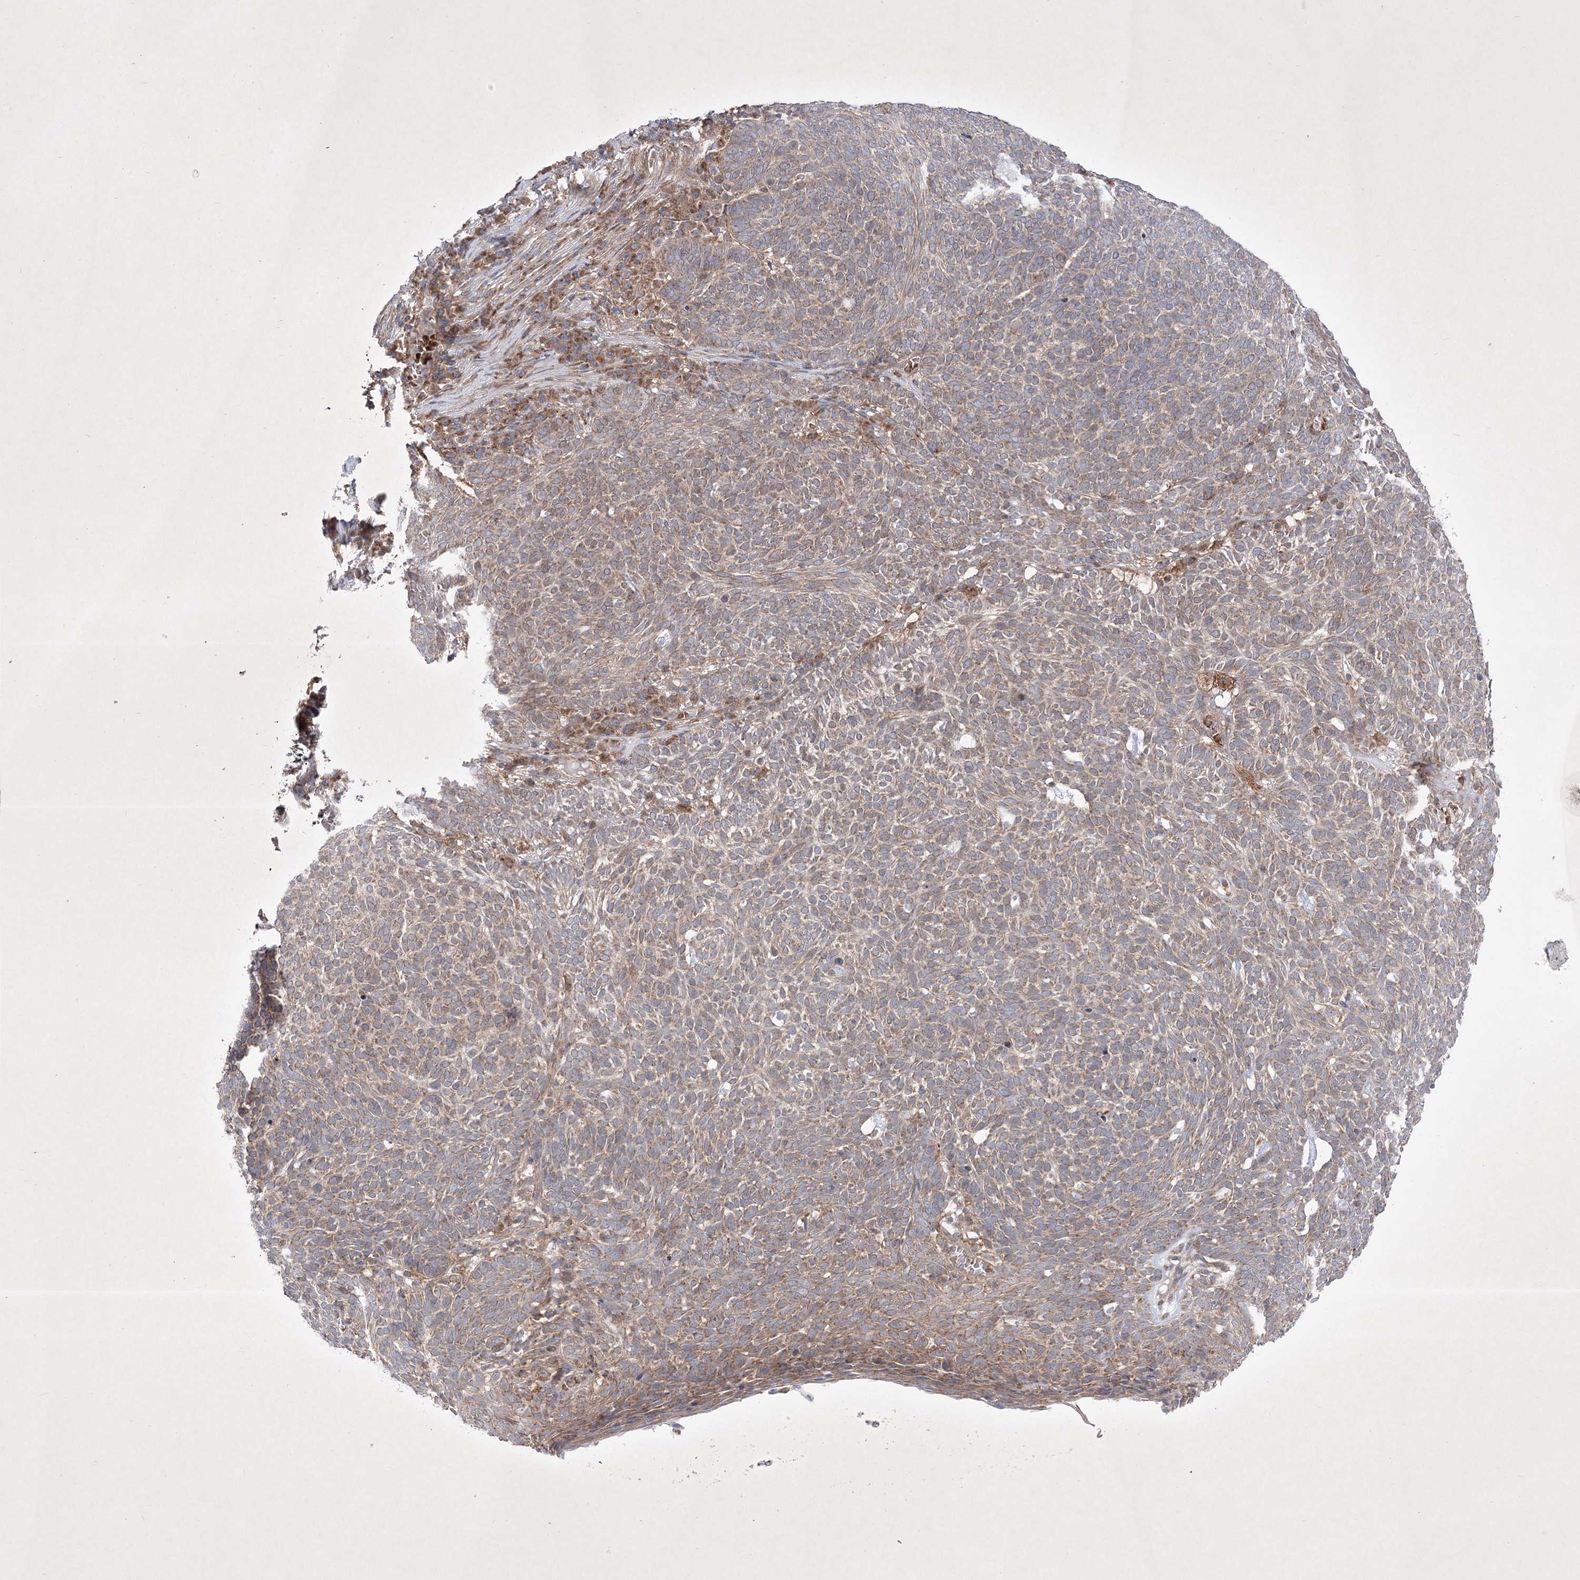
{"staining": {"intensity": "moderate", "quantity": ">75%", "location": "cytoplasmic/membranous"}, "tissue": "skin cancer", "cell_type": "Tumor cells", "image_type": "cancer", "snomed": [{"axis": "morphology", "description": "Squamous cell carcinoma, NOS"}, {"axis": "topography", "description": "Skin"}], "caption": "Squamous cell carcinoma (skin) stained for a protein displays moderate cytoplasmic/membranous positivity in tumor cells.", "gene": "OPA1", "patient": {"sex": "female", "age": 90}}